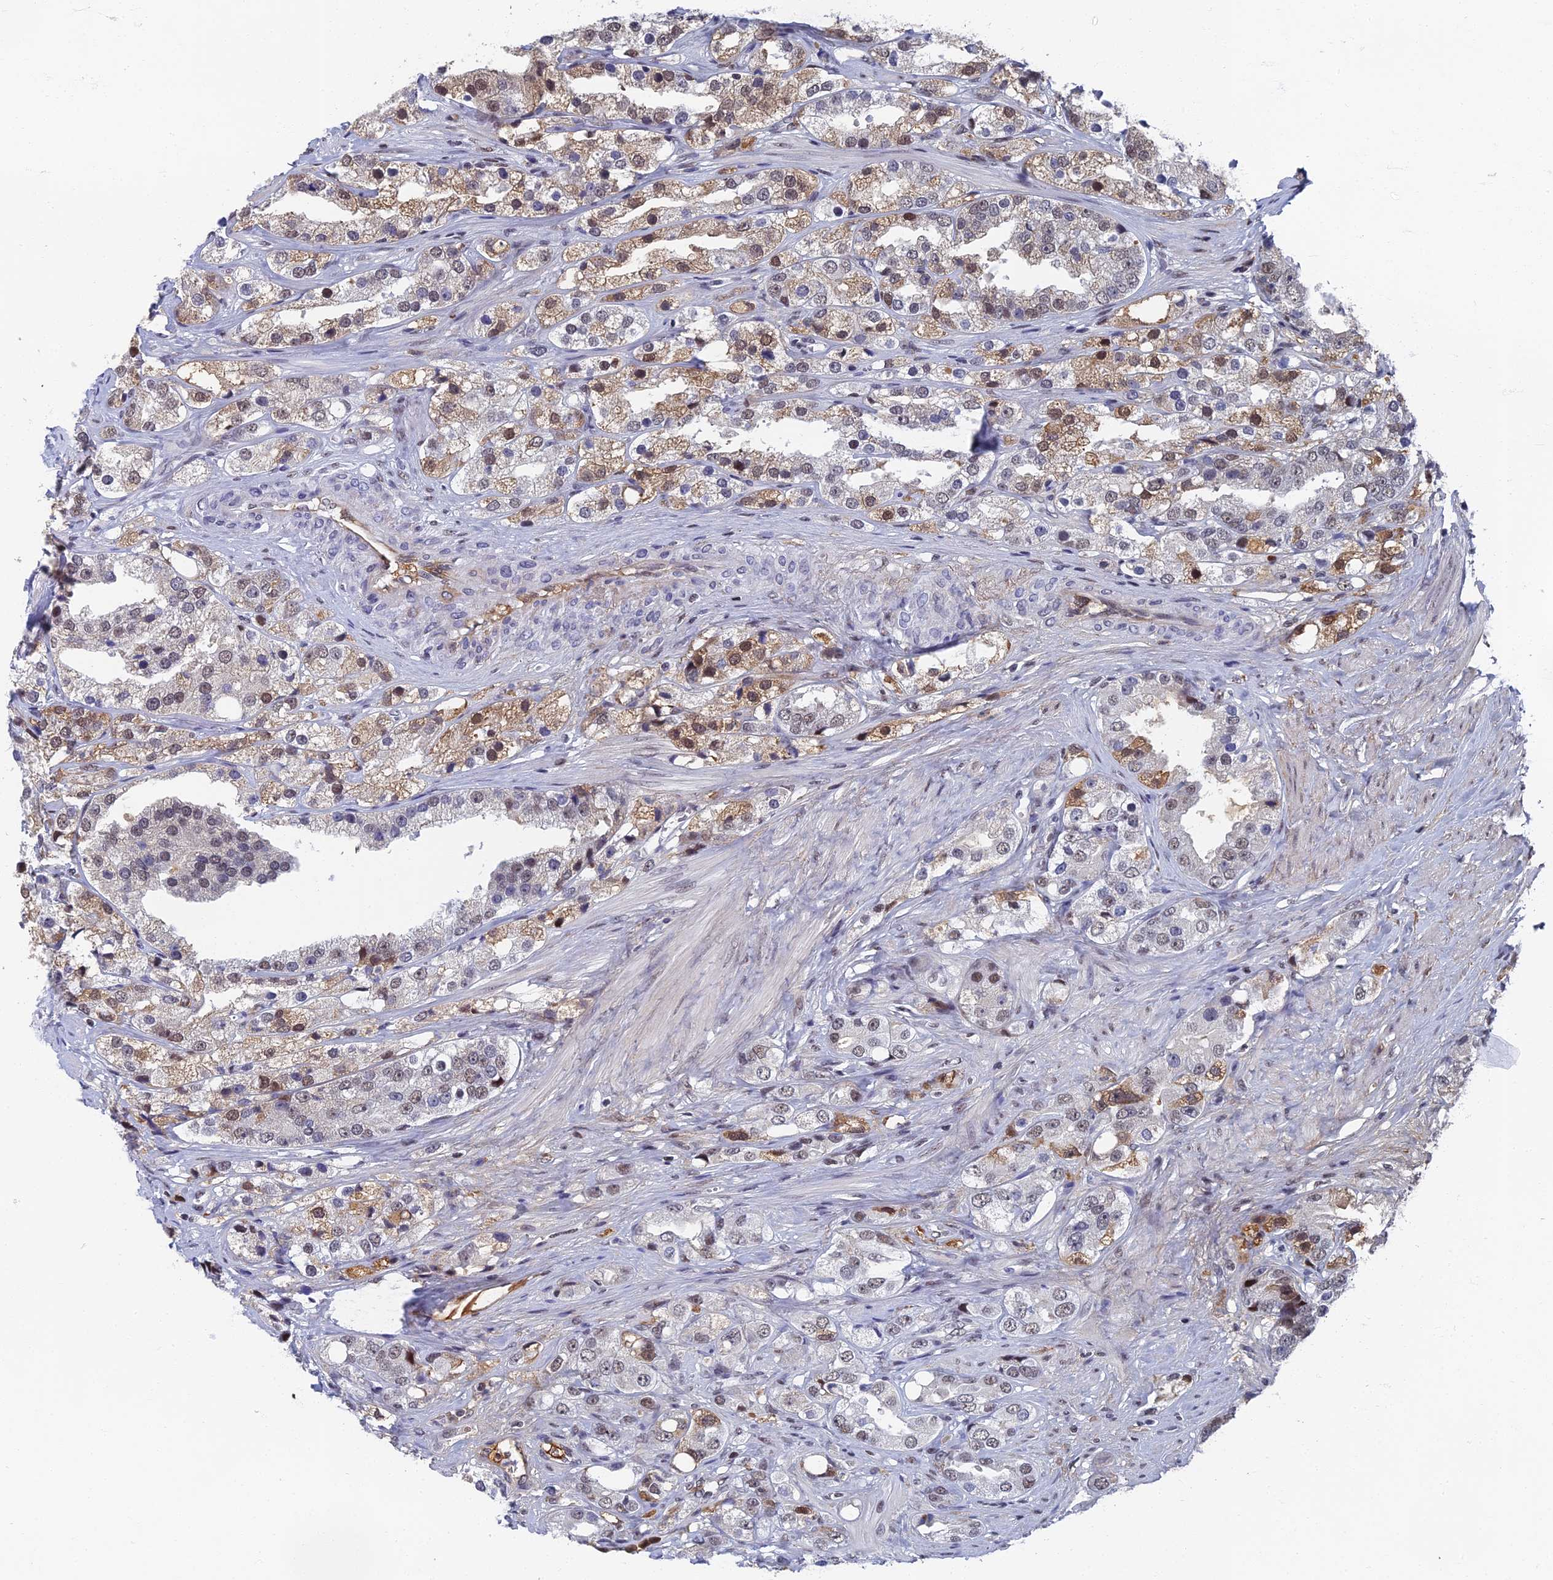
{"staining": {"intensity": "moderate", "quantity": "<25%", "location": "cytoplasmic/membranous,nuclear"}, "tissue": "prostate cancer", "cell_type": "Tumor cells", "image_type": "cancer", "snomed": [{"axis": "morphology", "description": "Adenocarcinoma, NOS"}, {"axis": "topography", "description": "Prostate"}], "caption": "Tumor cells display low levels of moderate cytoplasmic/membranous and nuclear expression in approximately <25% of cells in human prostate cancer. (DAB (3,3'-diaminobenzidine) IHC with brightfield microscopy, high magnification).", "gene": "TAF13", "patient": {"sex": "male", "age": 79}}